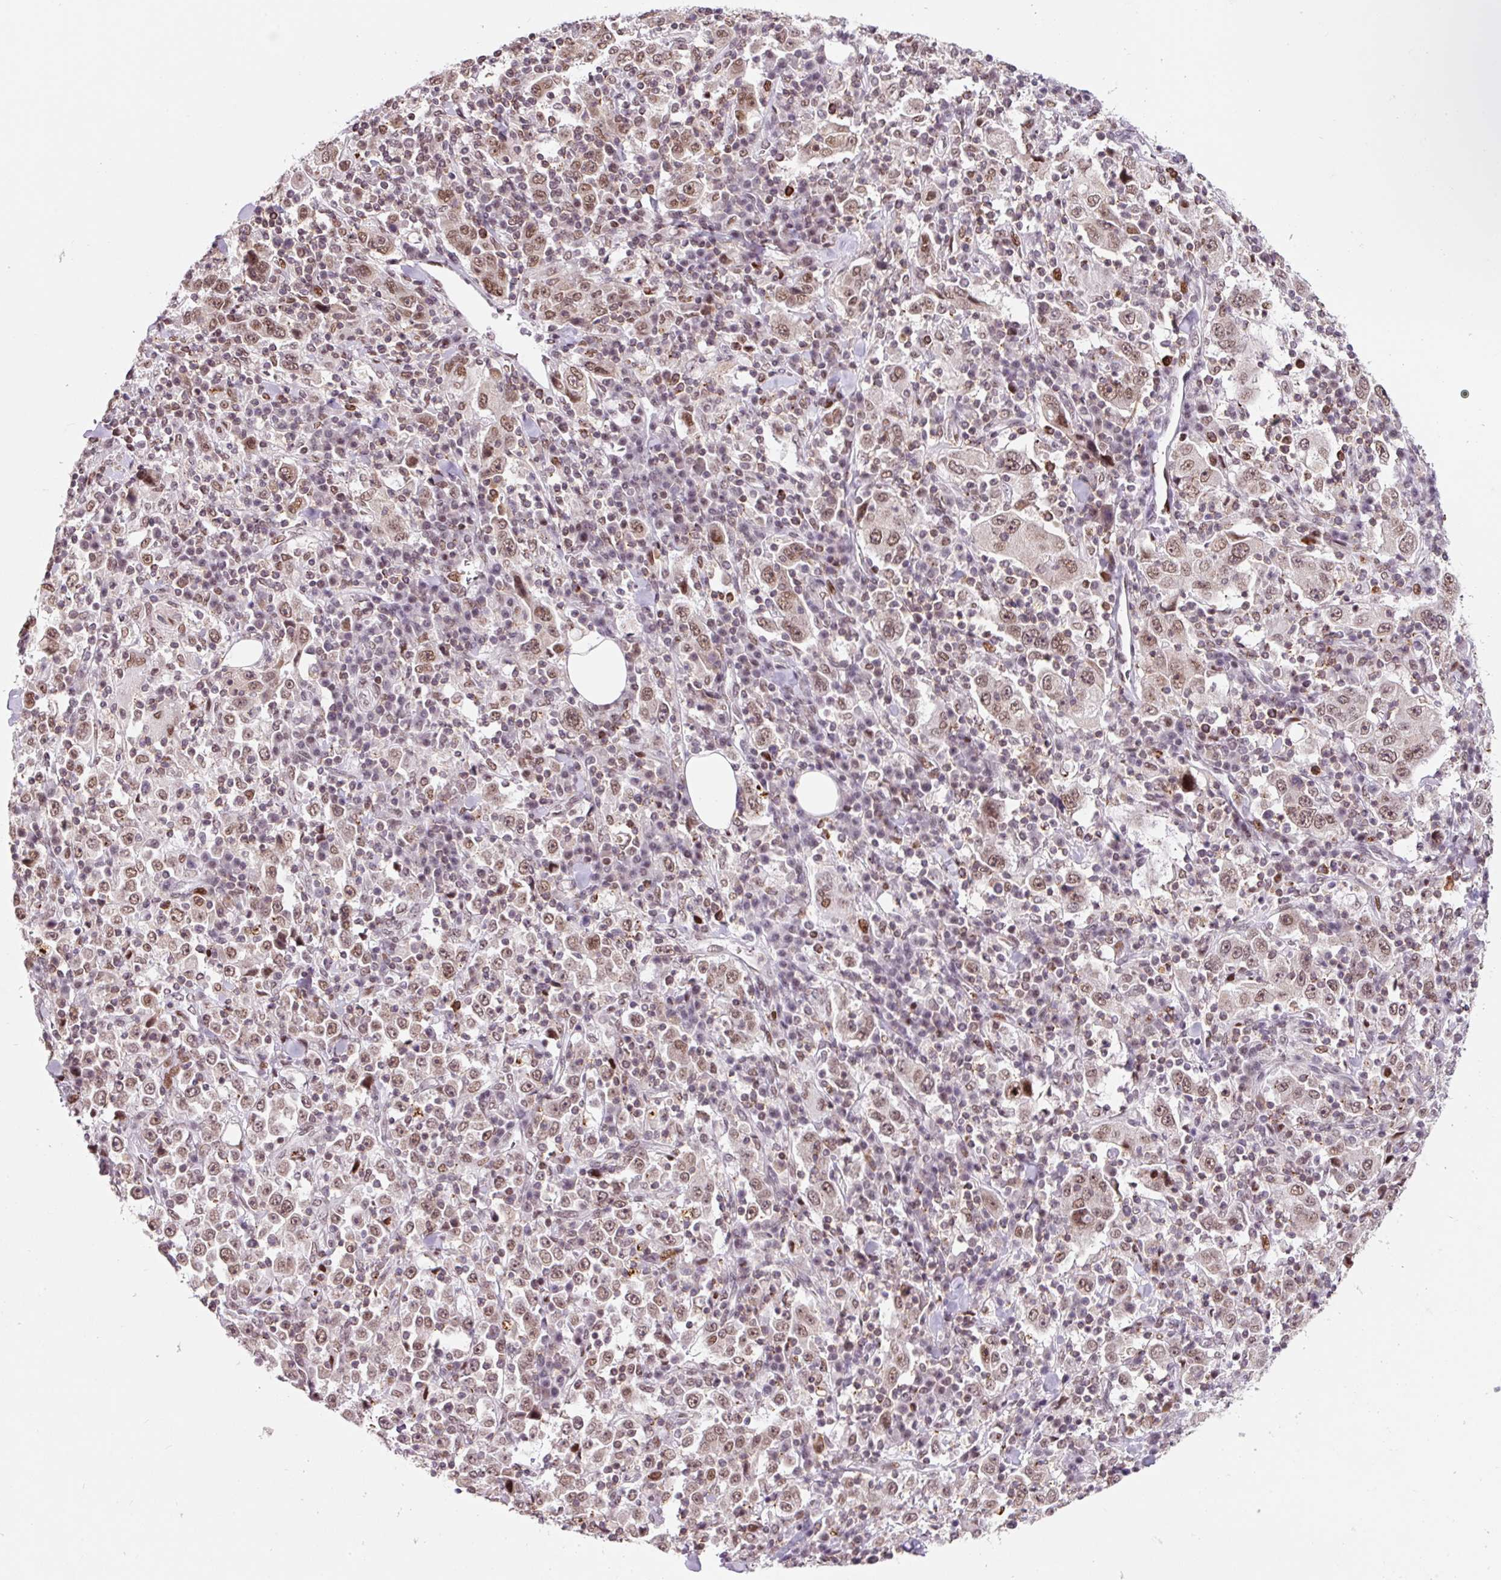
{"staining": {"intensity": "moderate", "quantity": ">75%", "location": "nuclear"}, "tissue": "stomach cancer", "cell_type": "Tumor cells", "image_type": "cancer", "snomed": [{"axis": "morphology", "description": "Normal tissue, NOS"}, {"axis": "morphology", "description": "Adenocarcinoma, NOS"}, {"axis": "topography", "description": "Stomach, upper"}, {"axis": "topography", "description": "Stomach"}], "caption": "High-power microscopy captured an IHC histopathology image of stomach adenocarcinoma, revealing moderate nuclear expression in about >75% of tumor cells.", "gene": "CCNL2", "patient": {"sex": "male", "age": 59}}